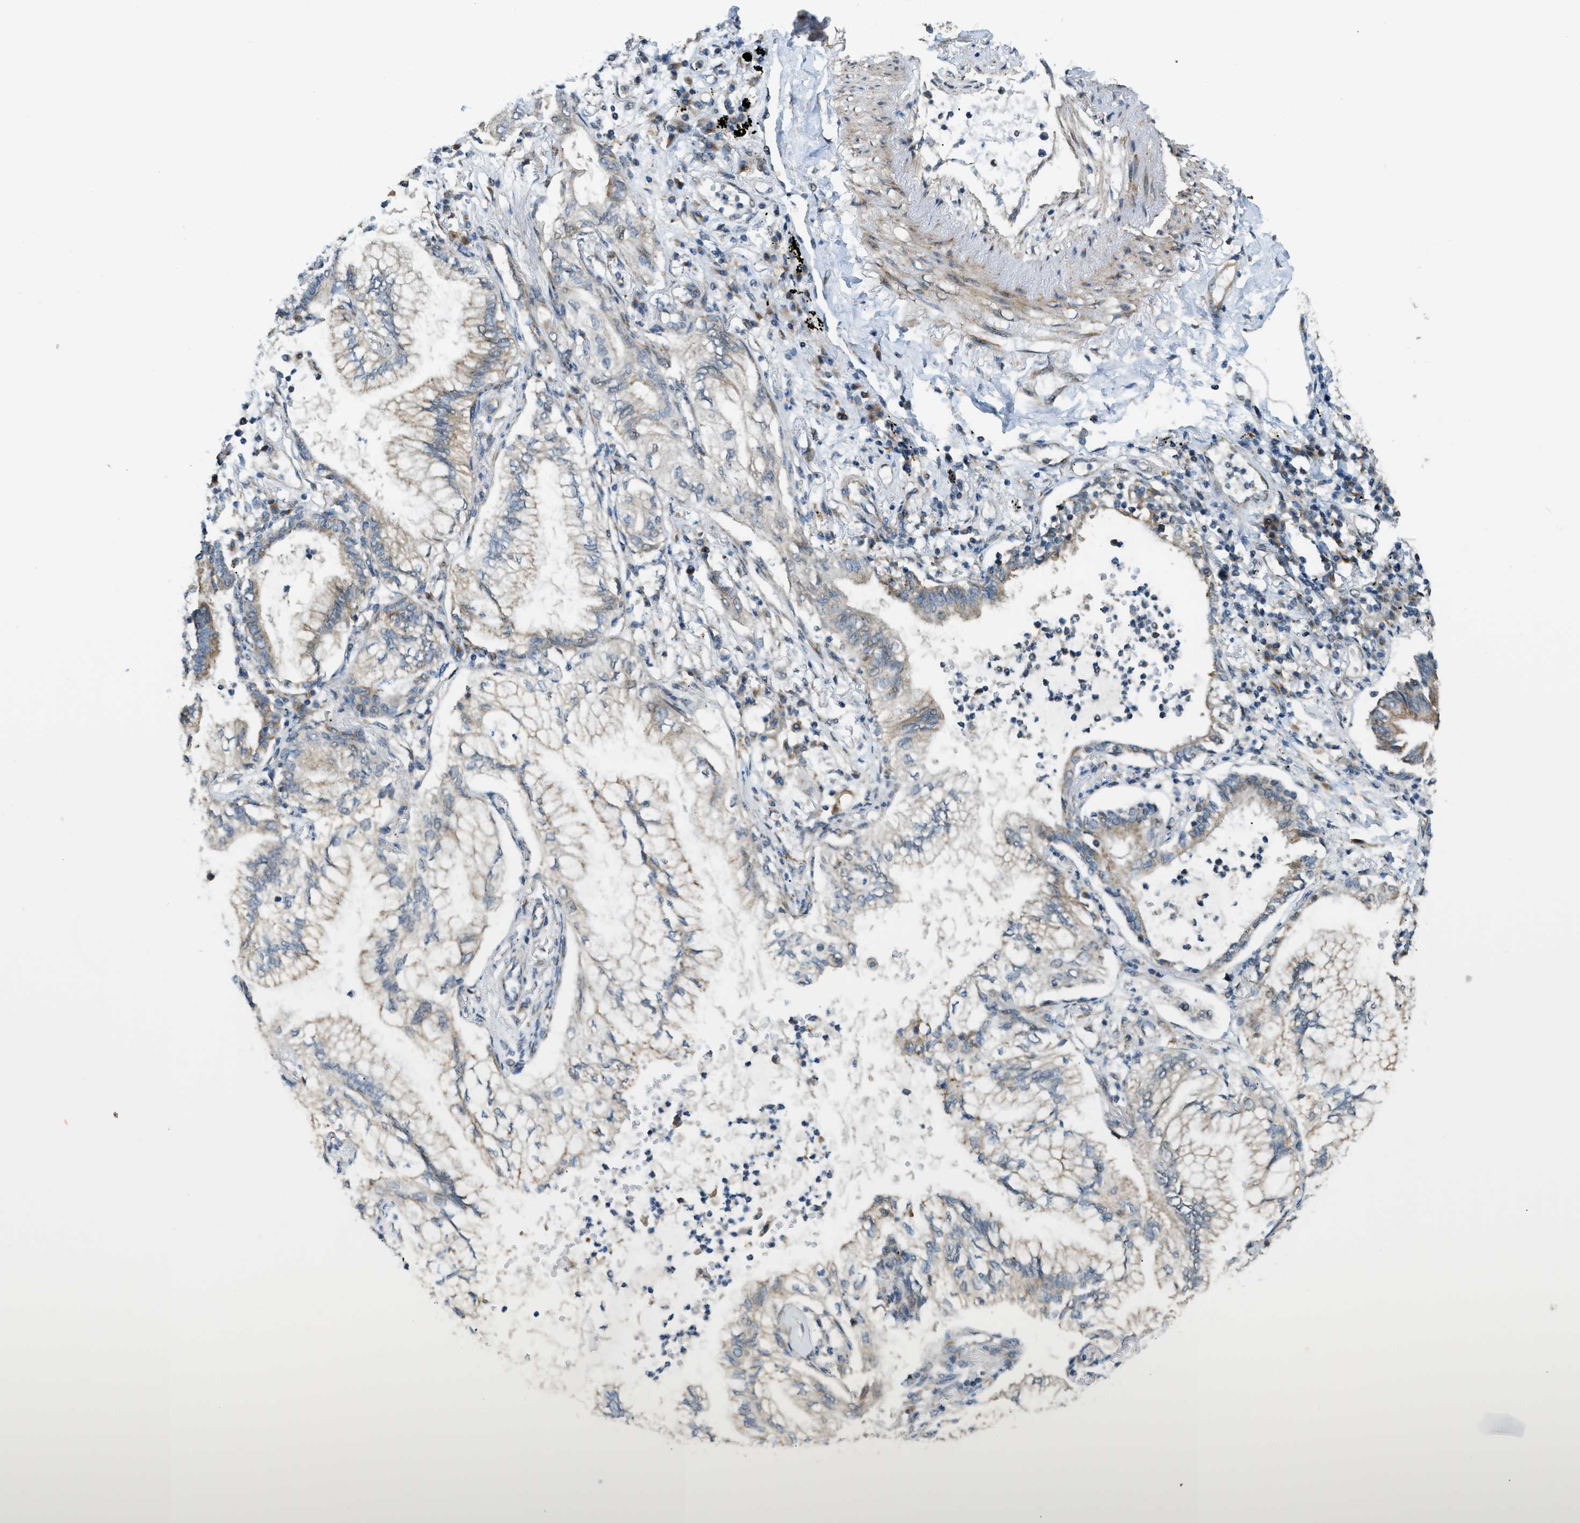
{"staining": {"intensity": "weak", "quantity": "<25%", "location": "cytoplasmic/membranous"}, "tissue": "lung cancer", "cell_type": "Tumor cells", "image_type": "cancer", "snomed": [{"axis": "morphology", "description": "Normal tissue, NOS"}, {"axis": "morphology", "description": "Adenocarcinoma, NOS"}, {"axis": "topography", "description": "Bronchus"}, {"axis": "topography", "description": "Lung"}], "caption": "High power microscopy histopathology image of an IHC photomicrograph of lung cancer (adenocarcinoma), revealing no significant positivity in tumor cells.", "gene": "CCDC186", "patient": {"sex": "female", "age": 70}}